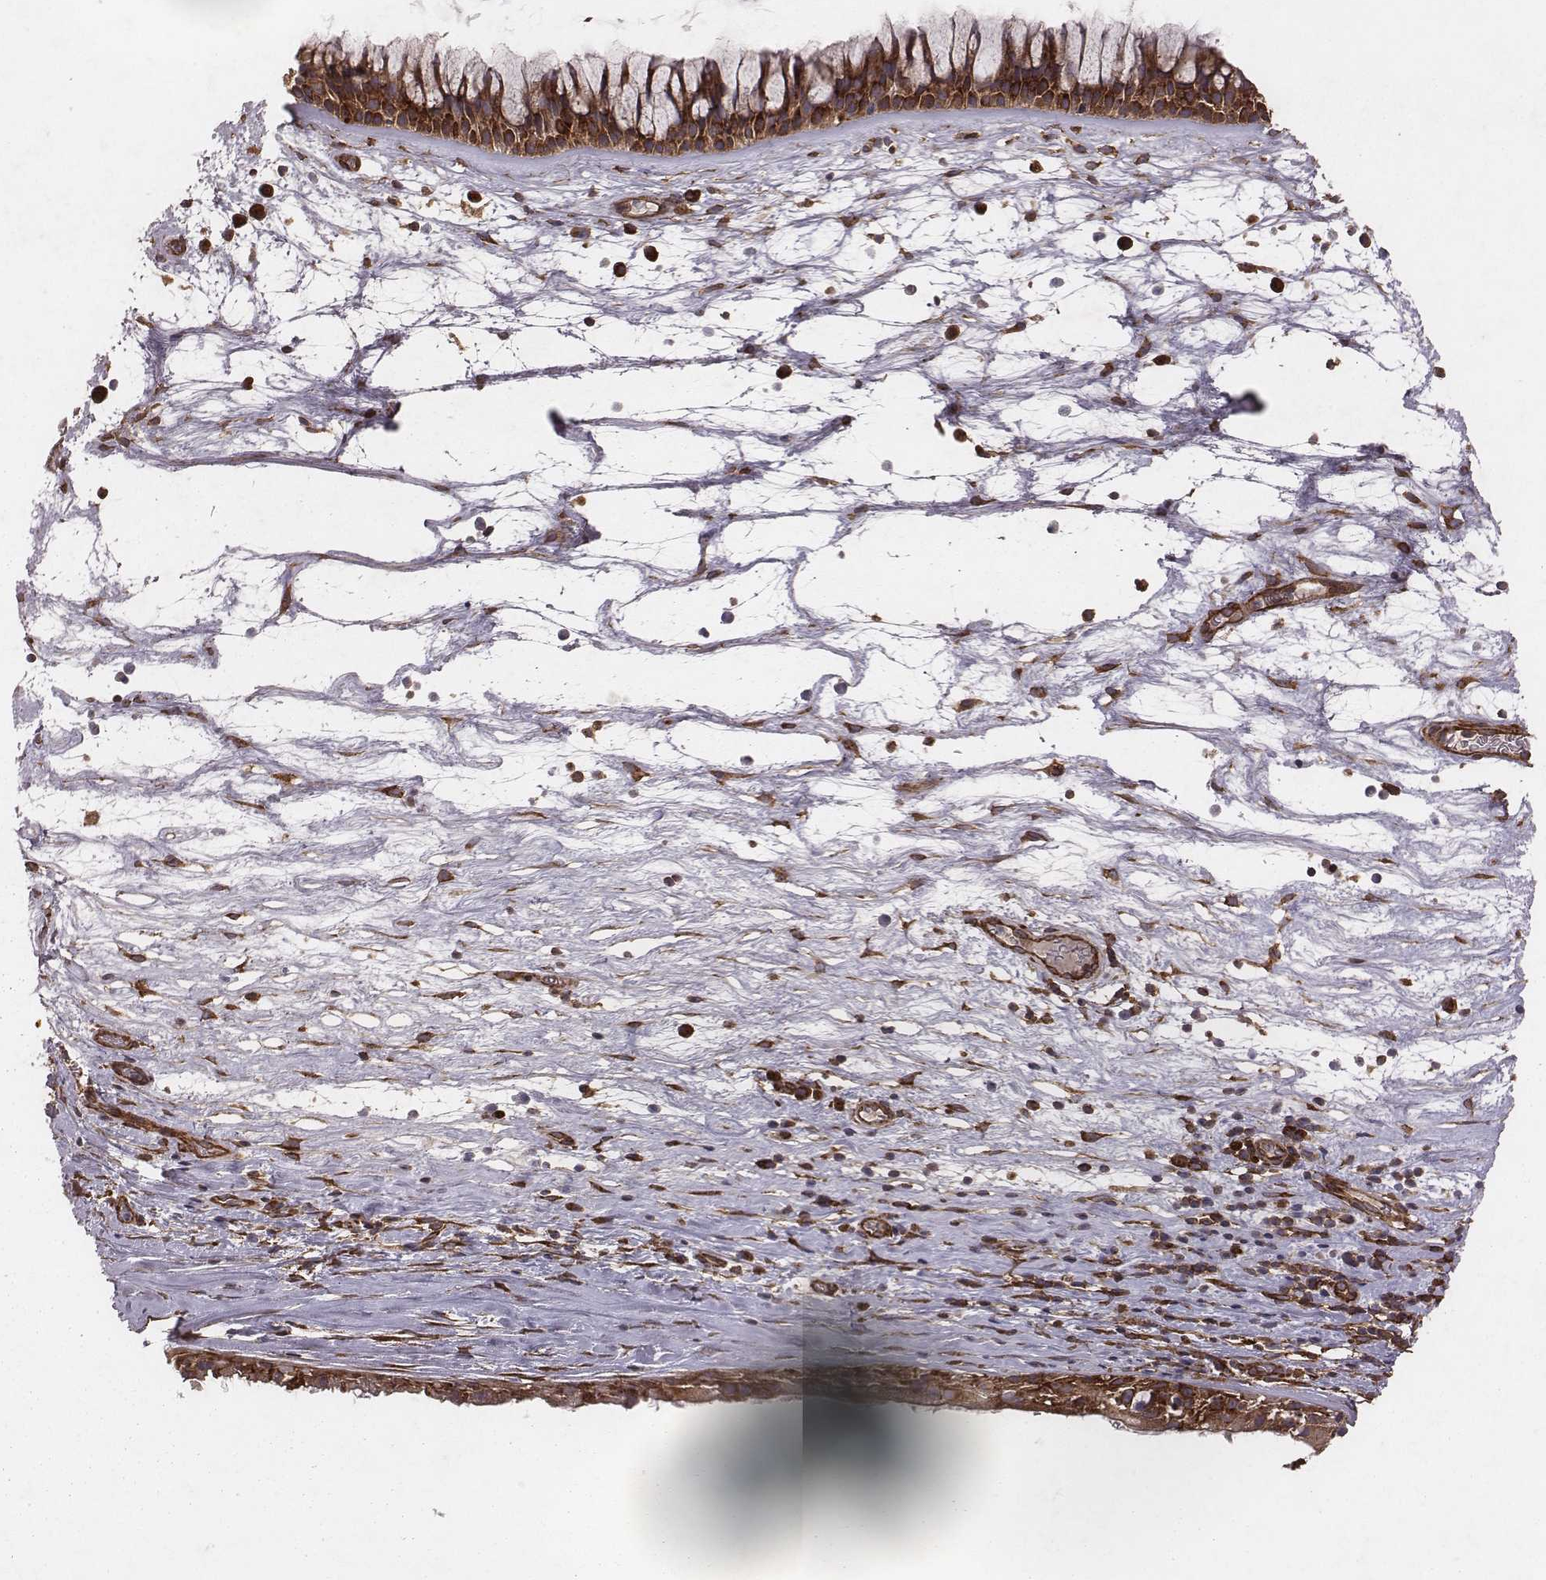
{"staining": {"intensity": "strong", "quantity": ">75%", "location": "cytoplasmic/membranous"}, "tissue": "nasopharynx", "cell_type": "Respiratory epithelial cells", "image_type": "normal", "snomed": [{"axis": "morphology", "description": "Normal tissue, NOS"}, {"axis": "topography", "description": "Nasopharynx"}], "caption": "Immunohistochemical staining of normal nasopharynx exhibits >75% levels of strong cytoplasmic/membranous protein staining in approximately >75% of respiratory epithelial cells. (DAB = brown stain, brightfield microscopy at high magnification).", "gene": "TXLNA", "patient": {"sex": "male", "age": 74}}